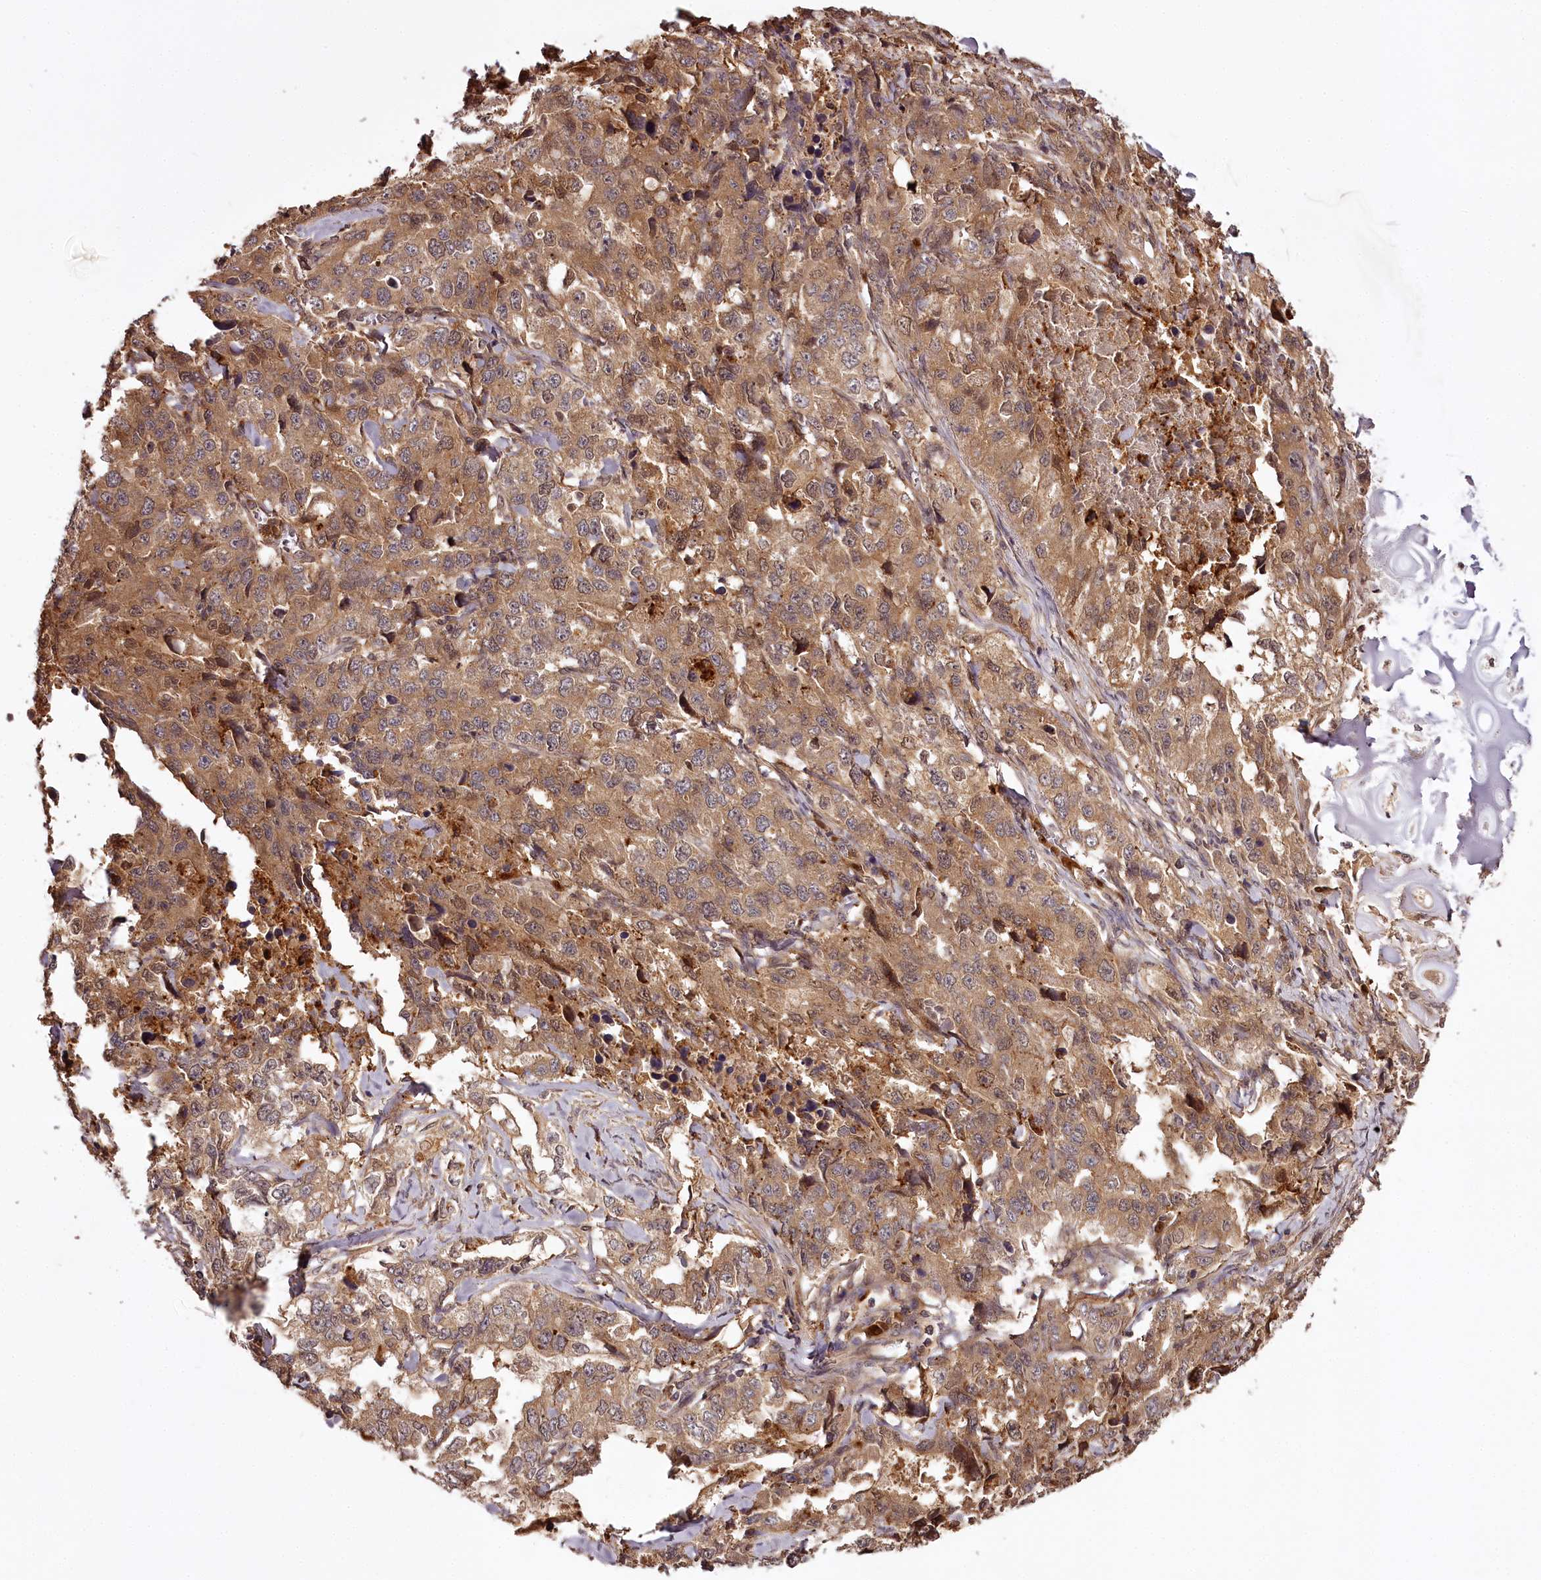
{"staining": {"intensity": "moderate", "quantity": ">75%", "location": "cytoplasmic/membranous"}, "tissue": "lung cancer", "cell_type": "Tumor cells", "image_type": "cancer", "snomed": [{"axis": "morphology", "description": "Adenocarcinoma, NOS"}, {"axis": "topography", "description": "Lung"}], "caption": "The immunohistochemical stain labels moderate cytoplasmic/membranous positivity in tumor cells of lung cancer (adenocarcinoma) tissue. (brown staining indicates protein expression, while blue staining denotes nuclei).", "gene": "TTC12", "patient": {"sex": "female", "age": 51}}